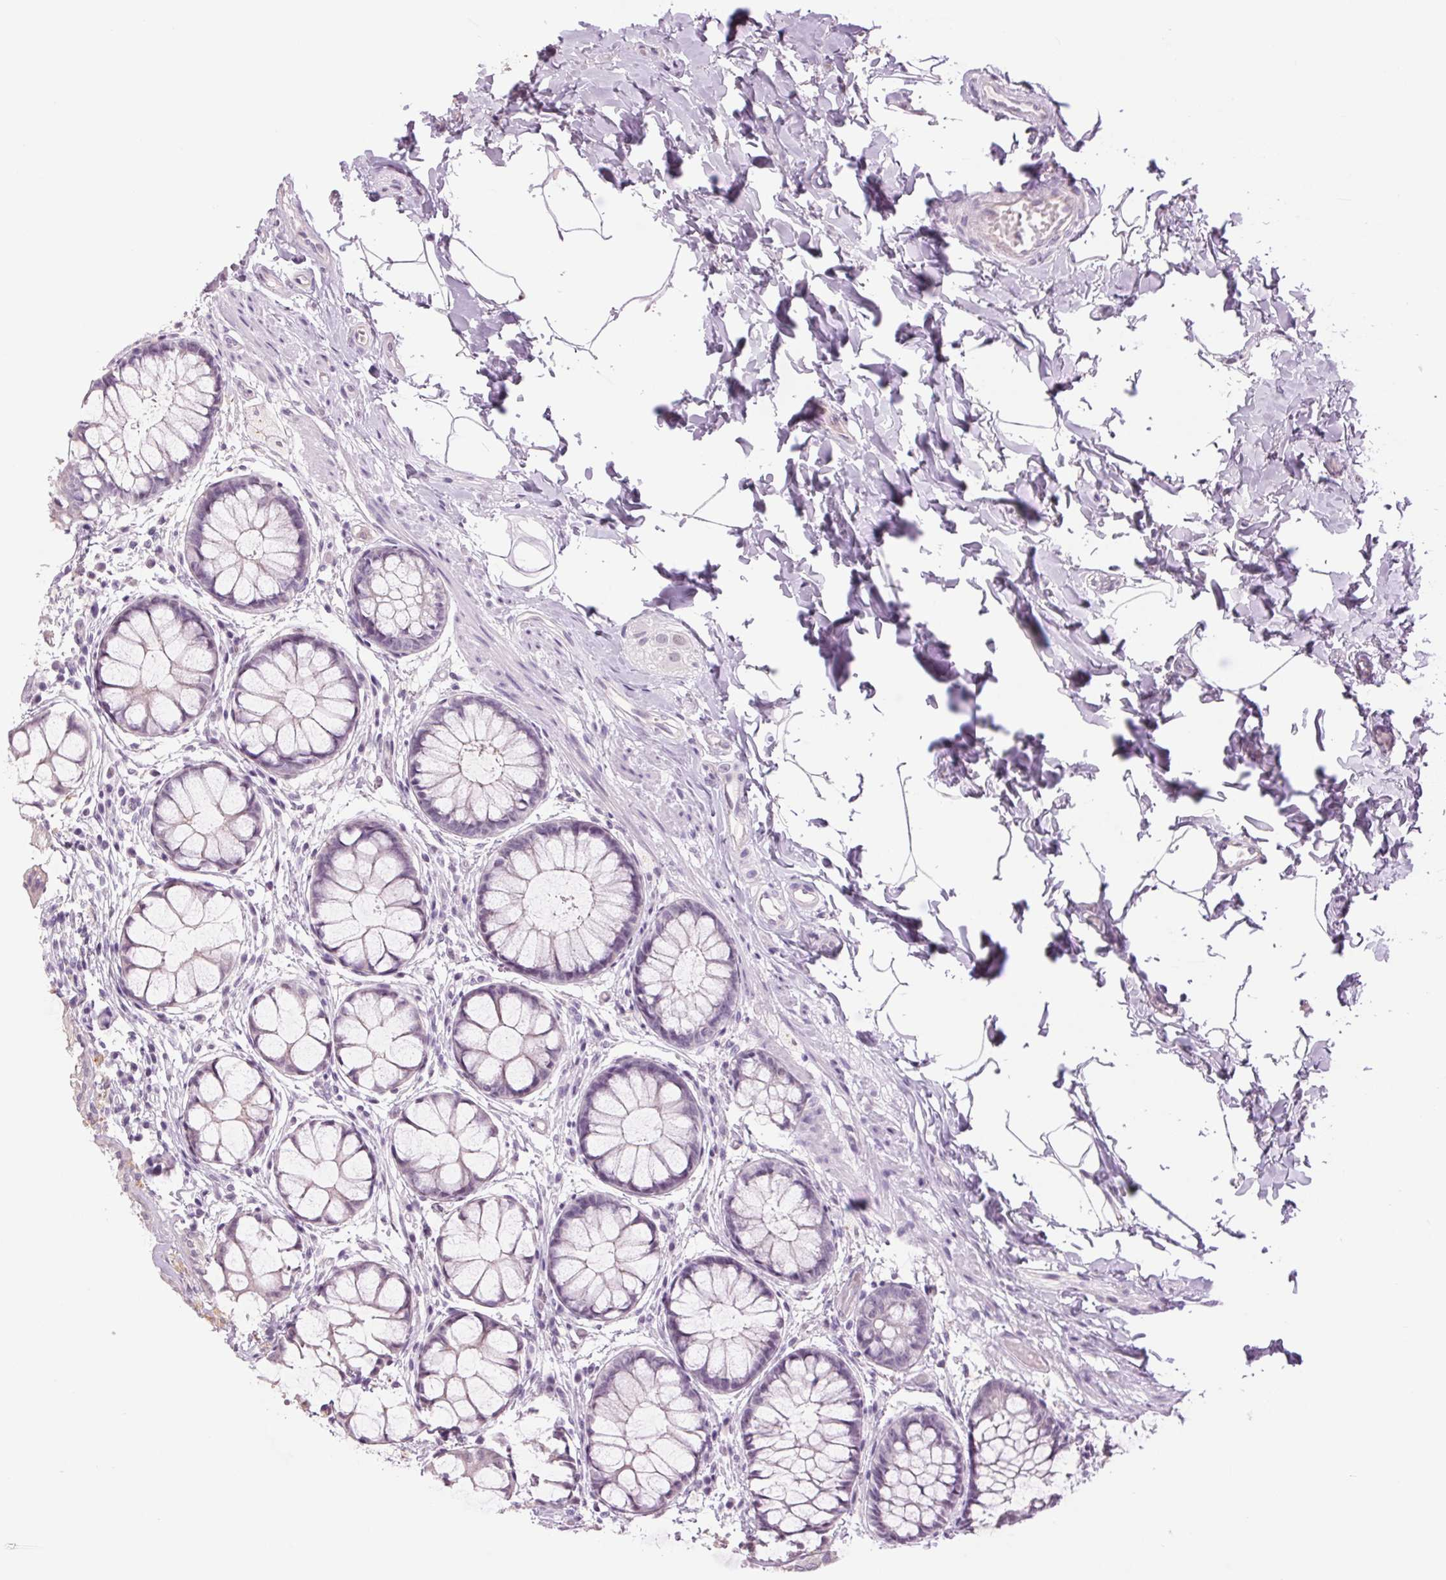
{"staining": {"intensity": "negative", "quantity": "none", "location": "none"}, "tissue": "rectum", "cell_type": "Glandular cells", "image_type": "normal", "snomed": [{"axis": "morphology", "description": "Normal tissue, NOS"}, {"axis": "topography", "description": "Rectum"}], "caption": "DAB (3,3'-diaminobenzidine) immunohistochemical staining of normal human rectum demonstrates no significant positivity in glandular cells.", "gene": "MPO", "patient": {"sex": "female", "age": 62}}